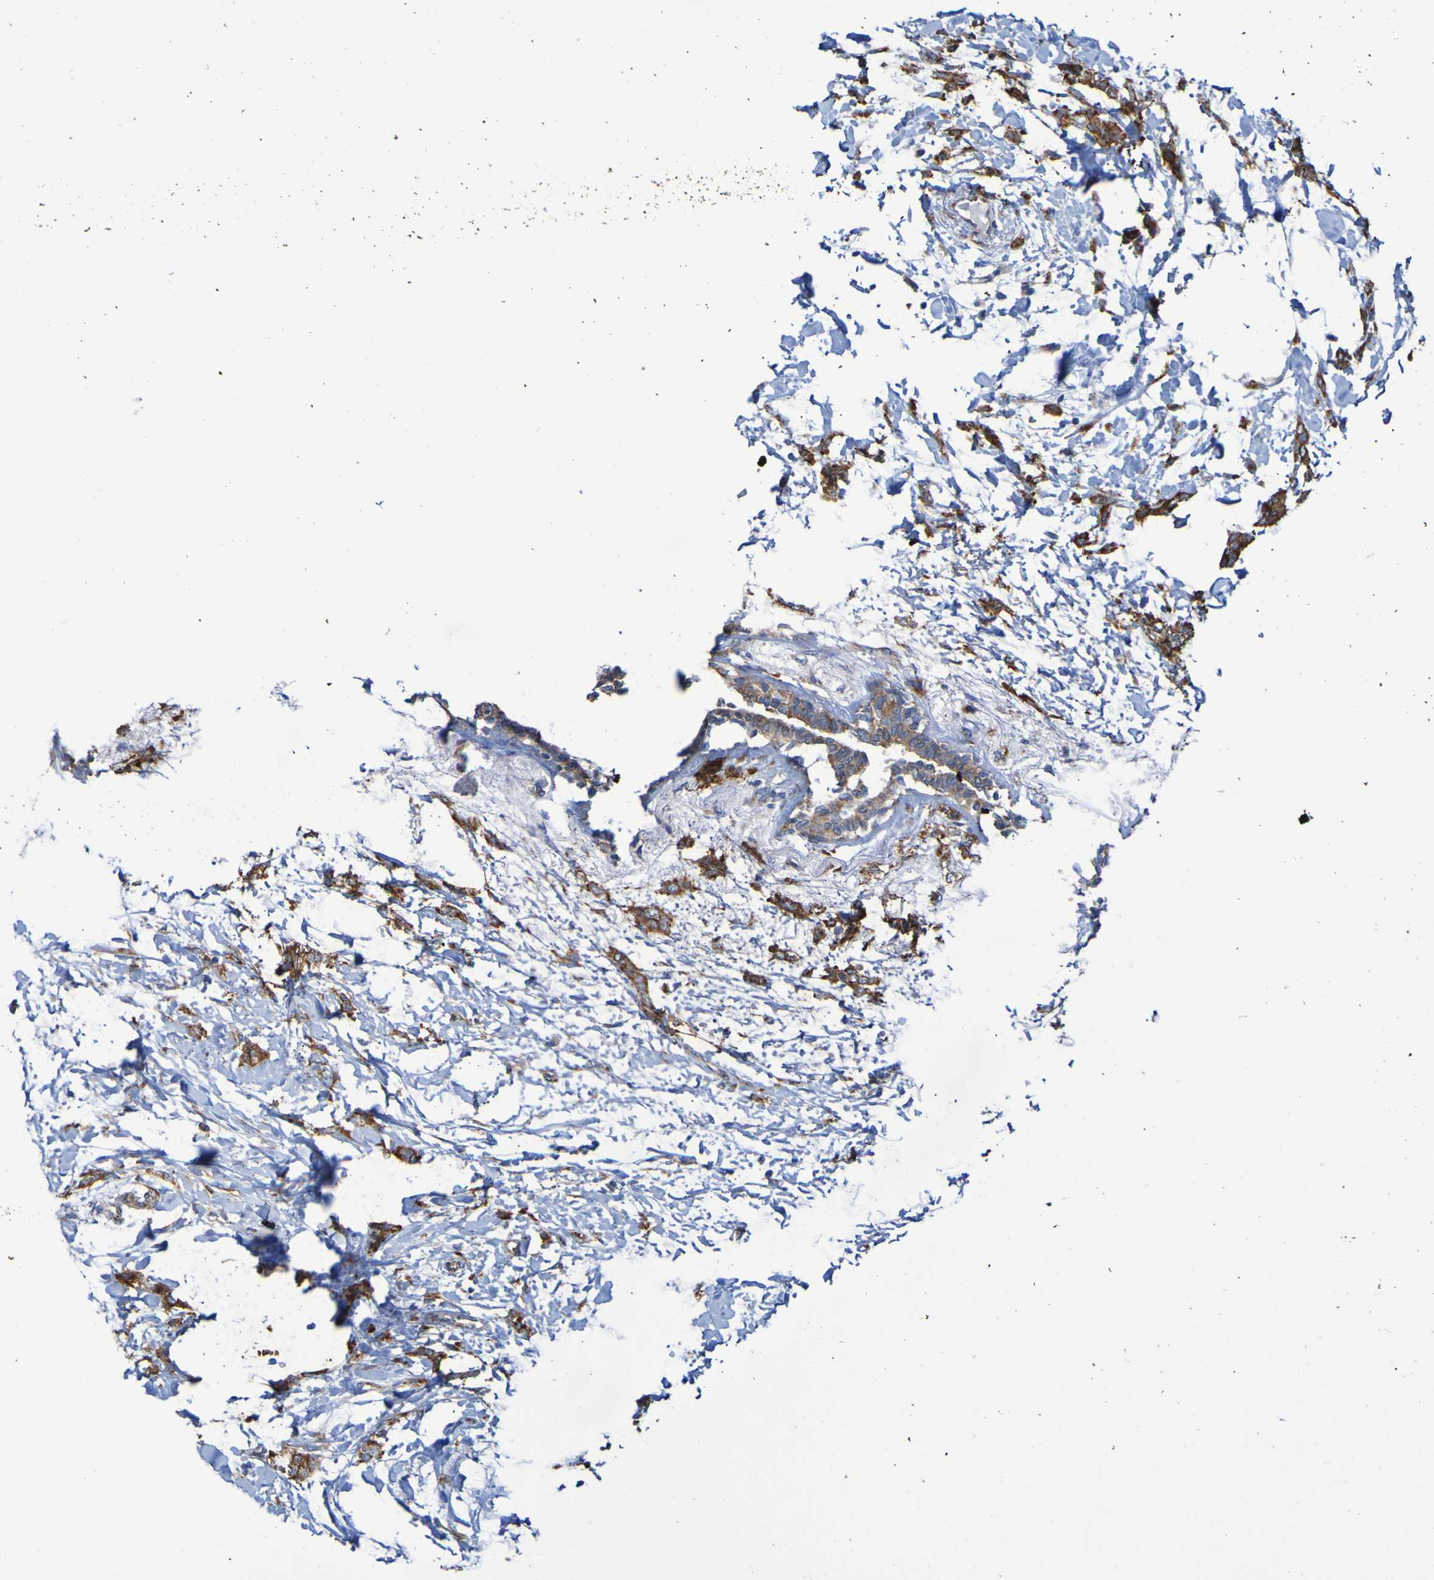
{"staining": {"intensity": "moderate", "quantity": ">75%", "location": "cytoplasmic/membranous"}, "tissue": "breast cancer", "cell_type": "Tumor cells", "image_type": "cancer", "snomed": [{"axis": "morphology", "description": "Lobular carcinoma, in situ"}, {"axis": "morphology", "description": "Lobular carcinoma"}, {"axis": "topography", "description": "Breast"}], "caption": "Immunohistochemistry histopathology image of neoplastic tissue: human breast lobular carcinoma in situ stained using immunohistochemistry (IHC) displays medium levels of moderate protein expression localized specifically in the cytoplasmic/membranous of tumor cells, appearing as a cytoplasmic/membranous brown color.", "gene": "FKBP3", "patient": {"sex": "female", "age": 41}}